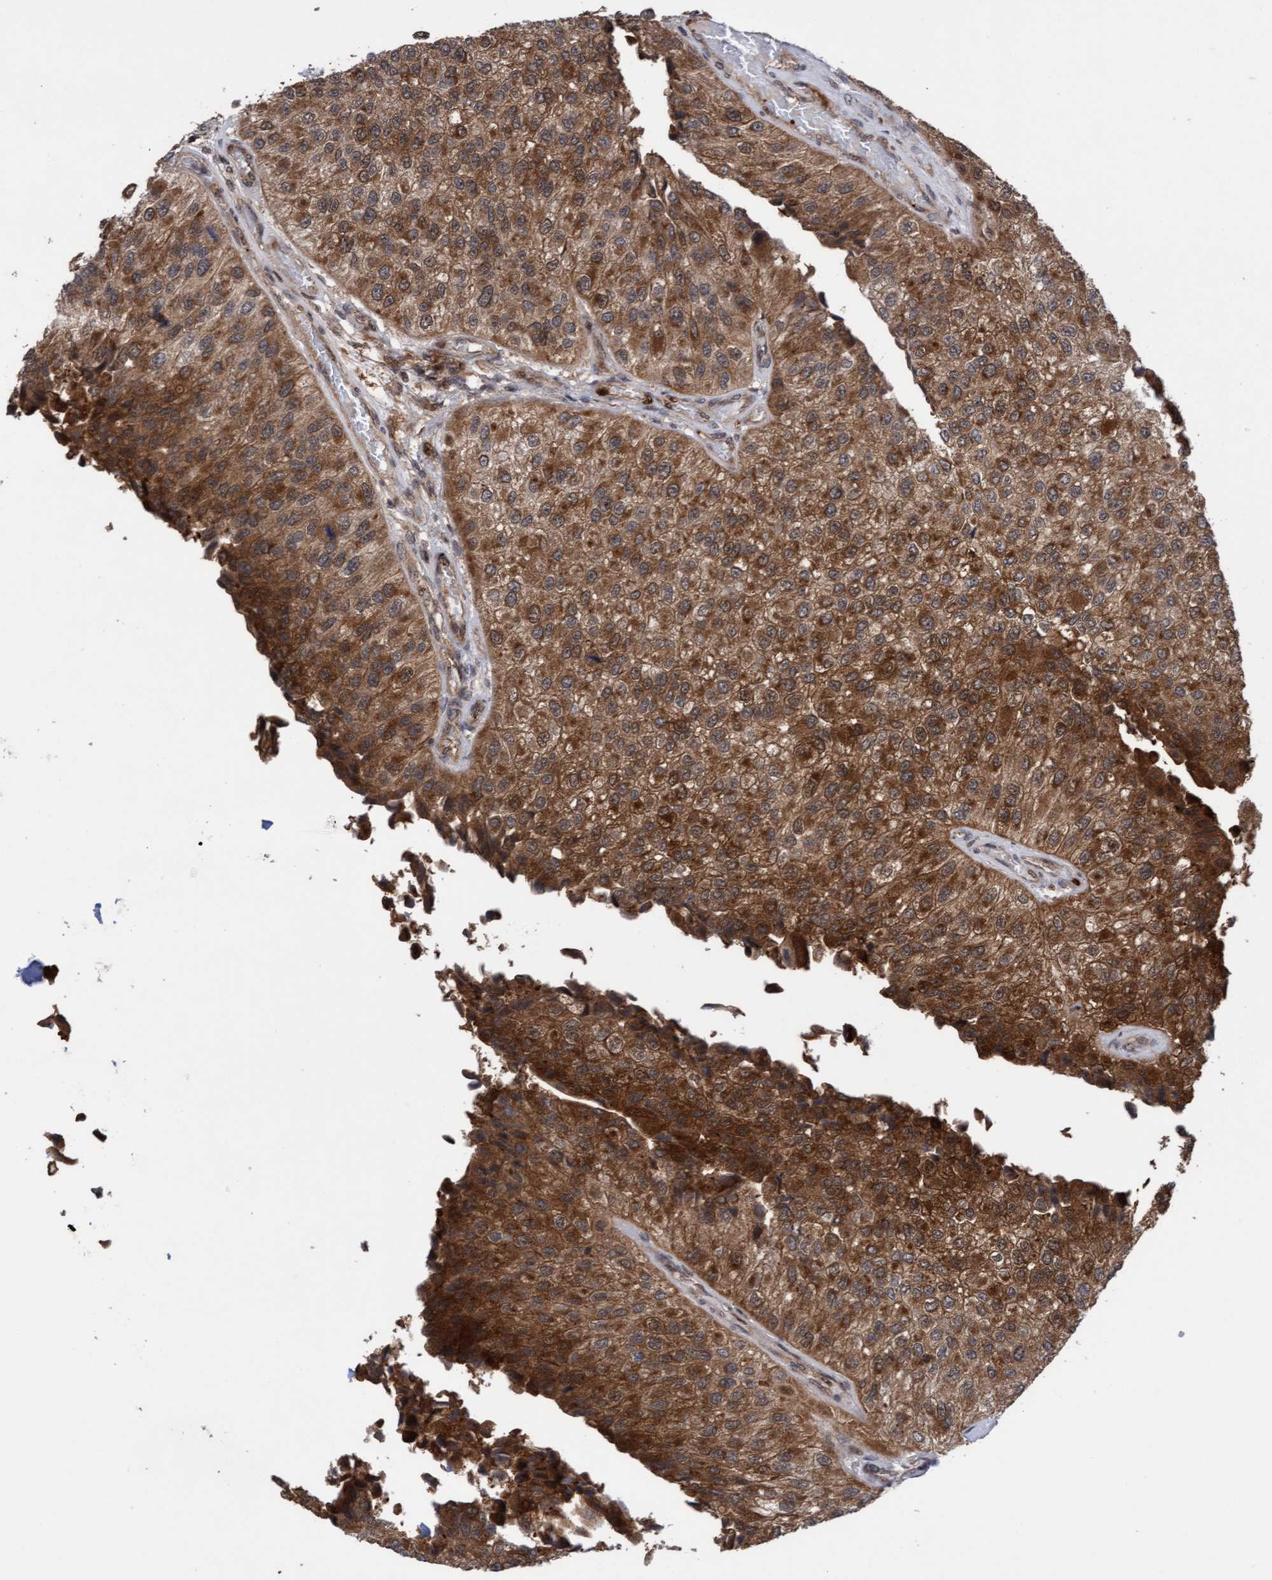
{"staining": {"intensity": "moderate", "quantity": ">75%", "location": "cytoplasmic/membranous"}, "tissue": "urothelial cancer", "cell_type": "Tumor cells", "image_type": "cancer", "snomed": [{"axis": "morphology", "description": "Urothelial carcinoma, High grade"}, {"axis": "topography", "description": "Kidney"}, {"axis": "topography", "description": "Urinary bladder"}], "caption": "Brown immunohistochemical staining in urothelial carcinoma (high-grade) reveals moderate cytoplasmic/membranous expression in approximately >75% of tumor cells. (IHC, brightfield microscopy, high magnification).", "gene": "ITFG1", "patient": {"sex": "male", "age": 77}}